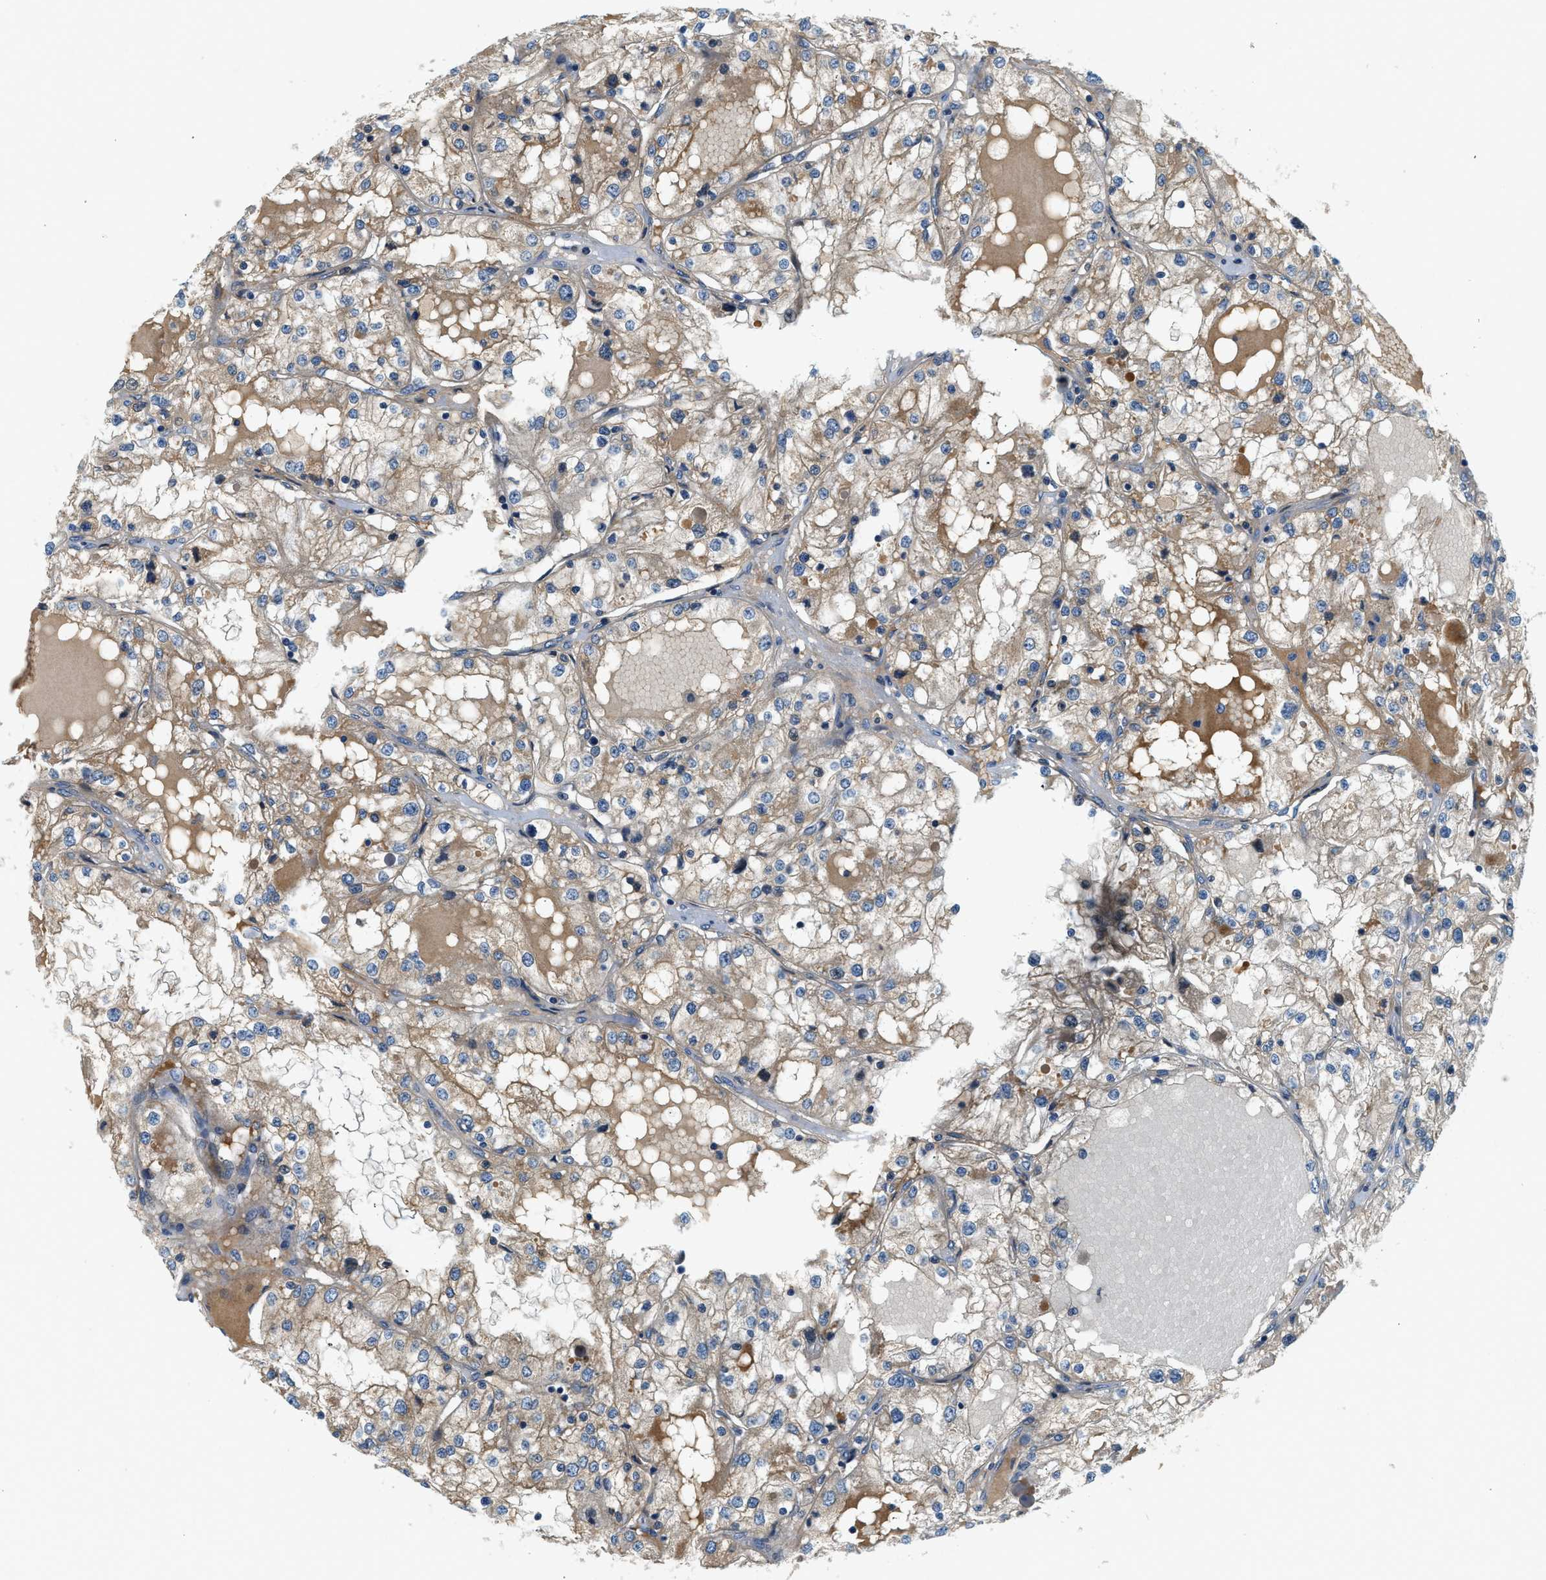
{"staining": {"intensity": "weak", "quantity": "25%-75%", "location": "cytoplasmic/membranous"}, "tissue": "renal cancer", "cell_type": "Tumor cells", "image_type": "cancer", "snomed": [{"axis": "morphology", "description": "Adenocarcinoma, NOS"}, {"axis": "topography", "description": "Kidney"}], "caption": "Immunohistochemical staining of human renal cancer (adenocarcinoma) displays low levels of weak cytoplasmic/membranous protein positivity in about 25%-75% of tumor cells.", "gene": "KCNK1", "patient": {"sex": "male", "age": 68}}